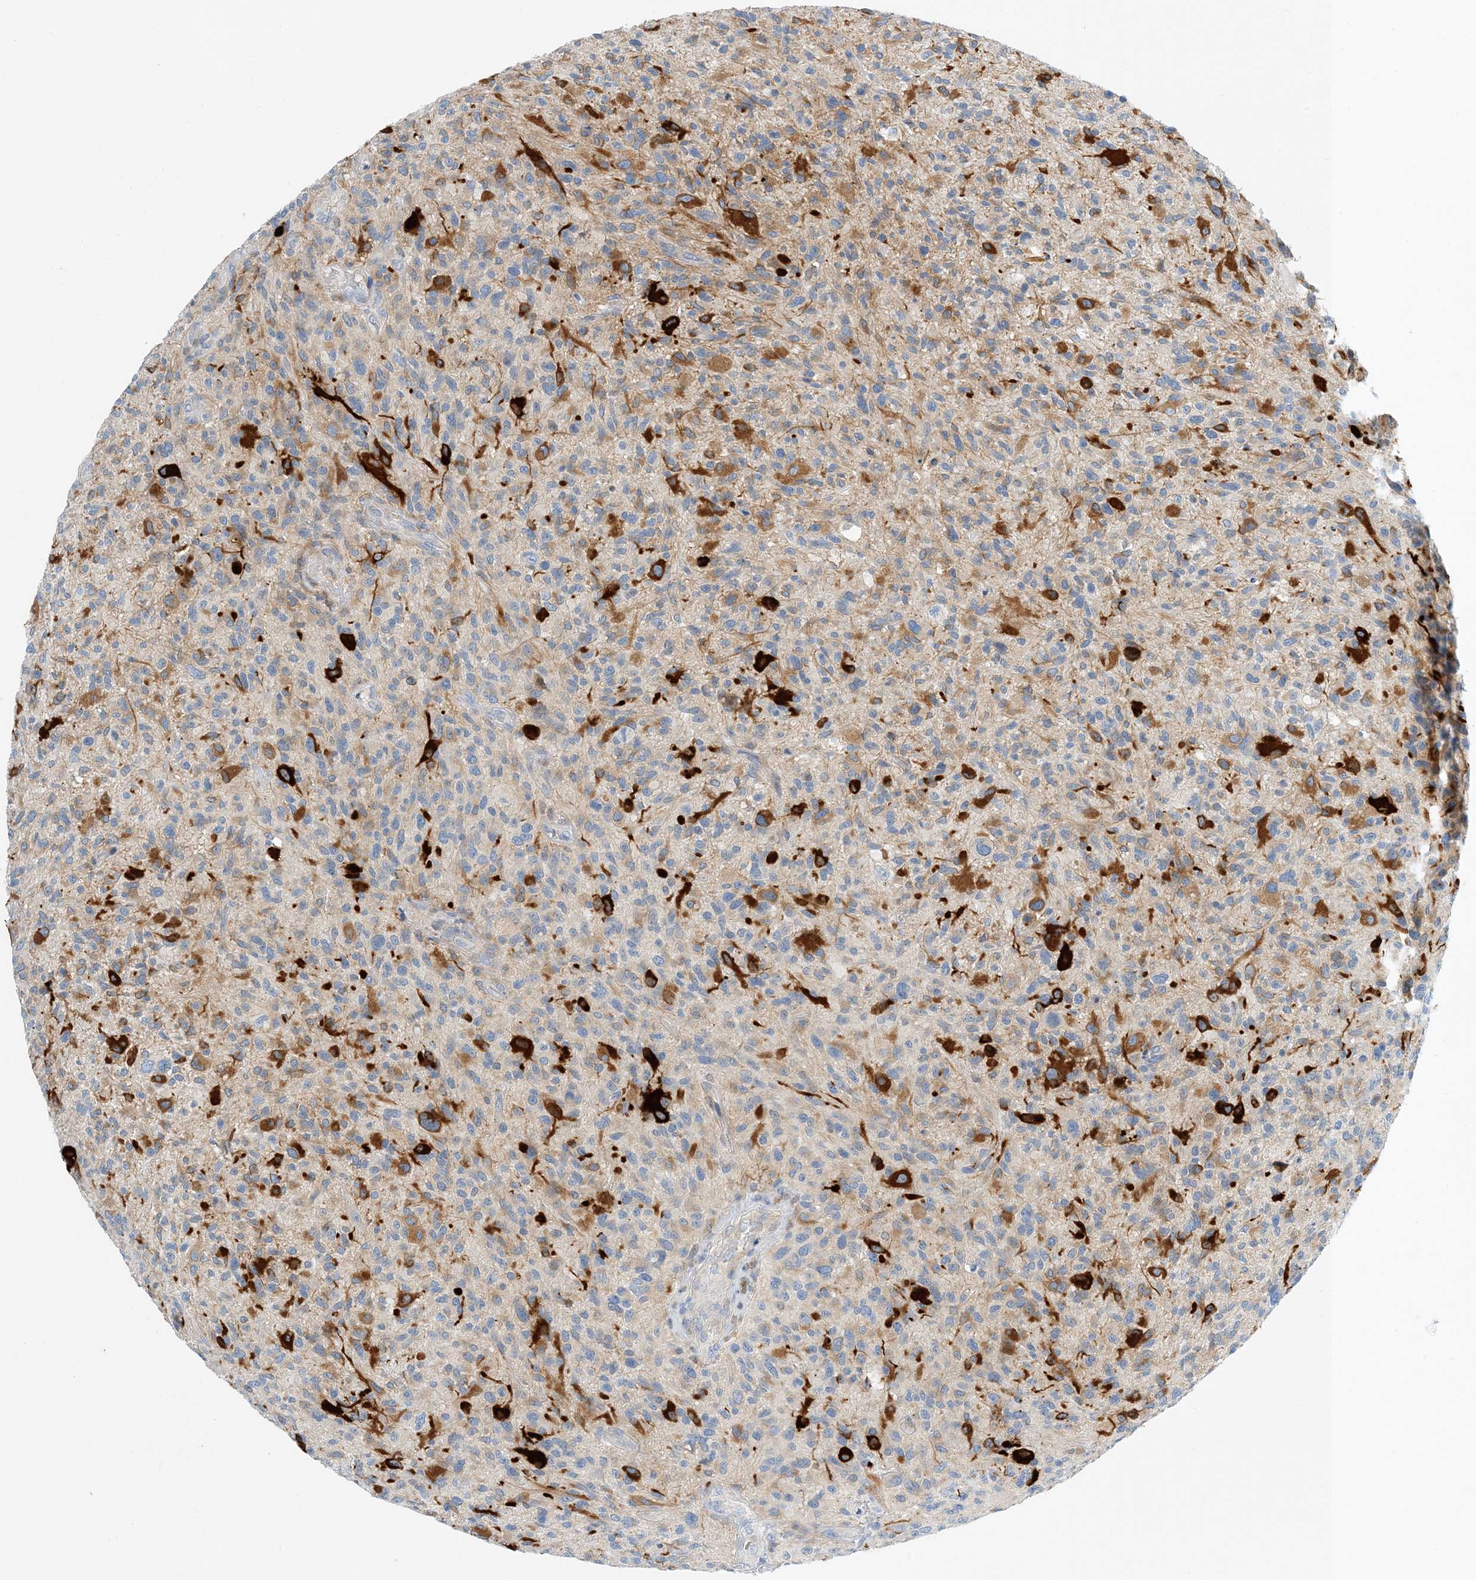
{"staining": {"intensity": "negative", "quantity": "none", "location": "none"}, "tissue": "glioma", "cell_type": "Tumor cells", "image_type": "cancer", "snomed": [{"axis": "morphology", "description": "Glioma, malignant, High grade"}, {"axis": "topography", "description": "Brain"}], "caption": "High magnification brightfield microscopy of malignant high-grade glioma stained with DAB (3,3'-diaminobenzidine) (brown) and counterstained with hematoxylin (blue): tumor cells show no significant expression. (Brightfield microscopy of DAB (3,3'-diaminobenzidine) immunohistochemistry (IHC) at high magnification).", "gene": "PCDHA2", "patient": {"sex": "male", "age": 47}}